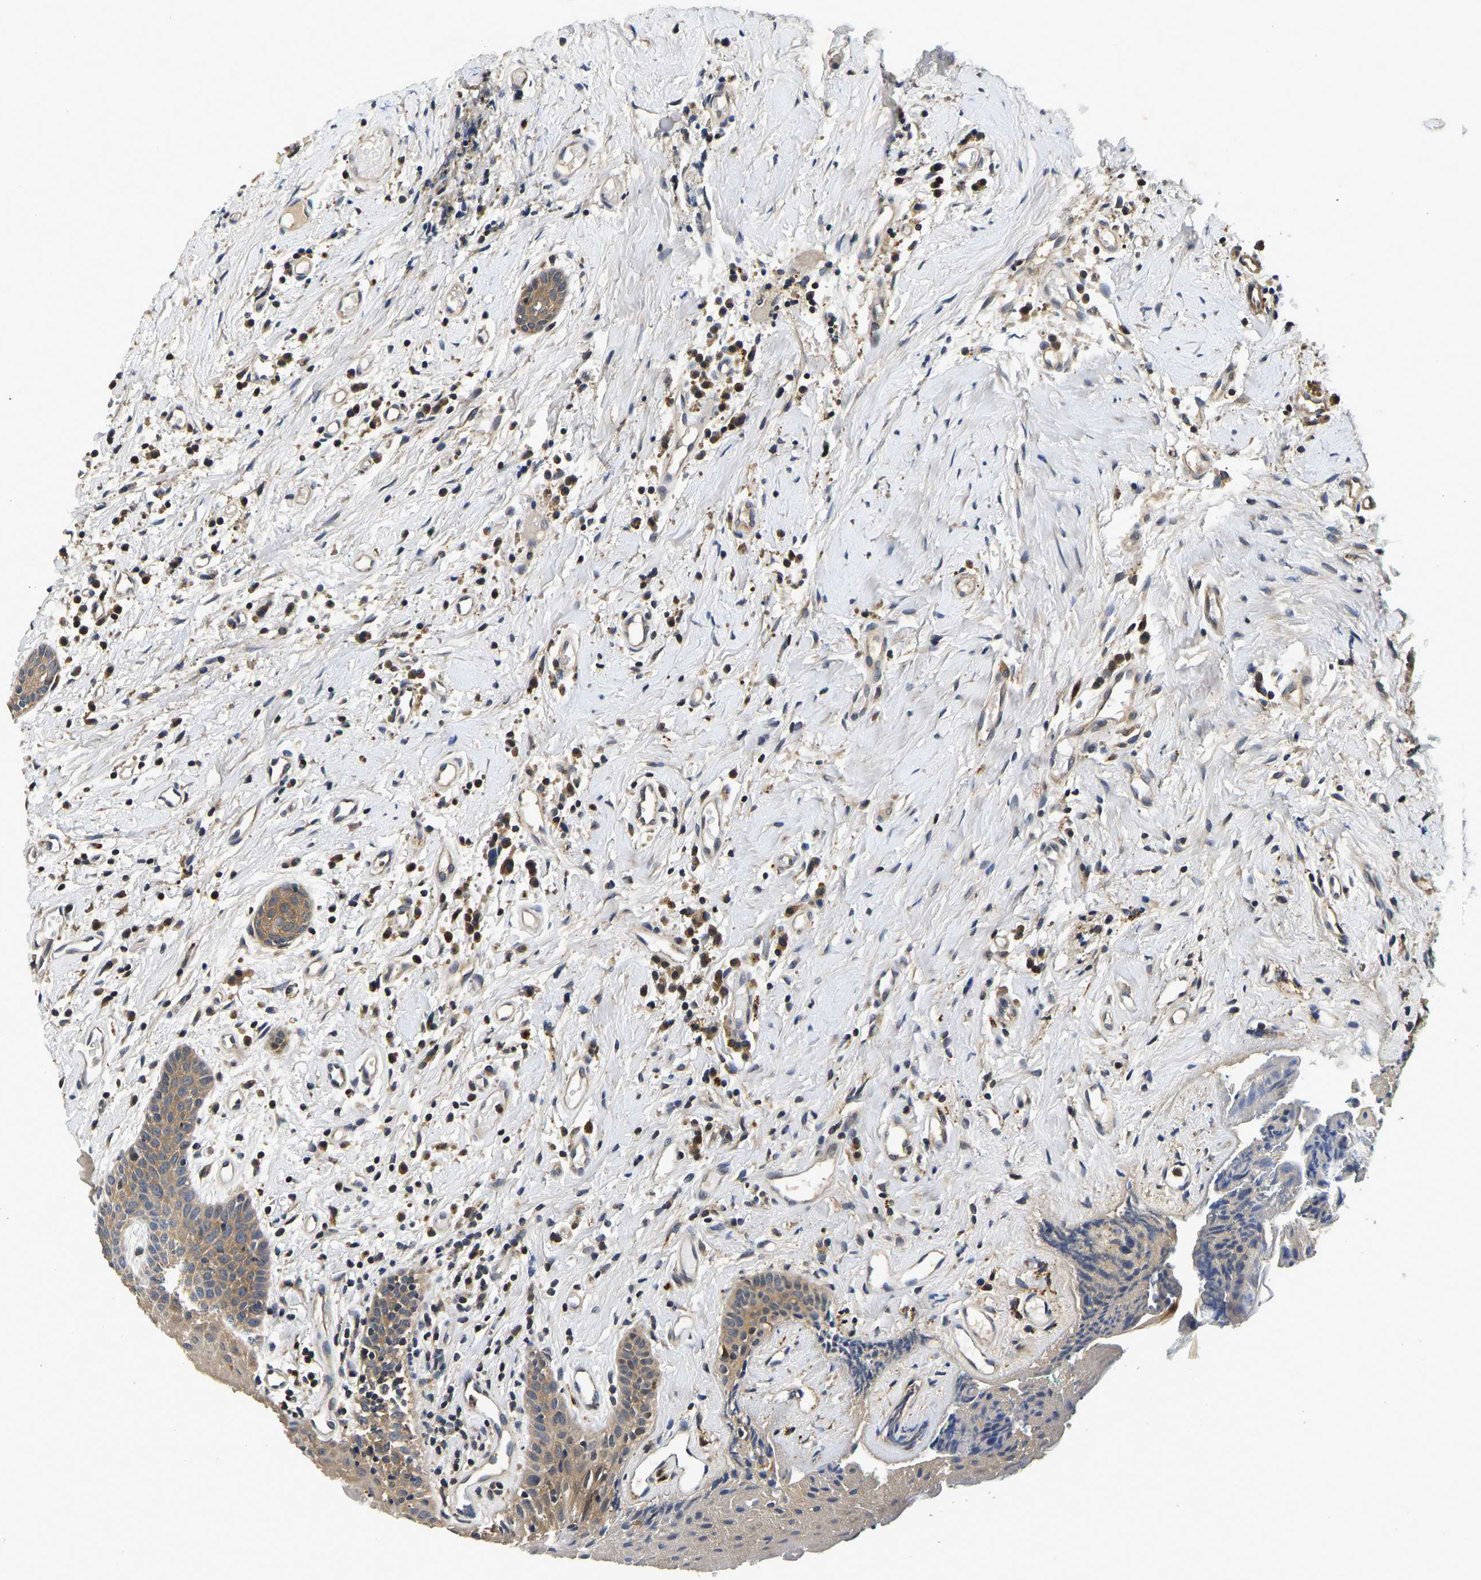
{"staining": {"intensity": "moderate", "quantity": "25%-75%", "location": "cytoplasmic/membranous"}, "tissue": "oral mucosa", "cell_type": "Squamous epithelial cells", "image_type": "normal", "snomed": [{"axis": "morphology", "description": "Normal tissue, NOS"}, {"axis": "morphology", "description": "Squamous cell carcinoma, NOS"}, {"axis": "topography", "description": "Oral tissue"}, {"axis": "topography", "description": "Salivary gland"}, {"axis": "topography", "description": "Head-Neck"}], "caption": "Immunohistochemical staining of normal oral mucosa exhibits moderate cytoplasmic/membranous protein staining in about 25%-75% of squamous epithelial cells. Immunohistochemistry (ihc) stains the protein in brown and the nuclei are stained blue.", "gene": "RESF1", "patient": {"sex": "female", "age": 62}}